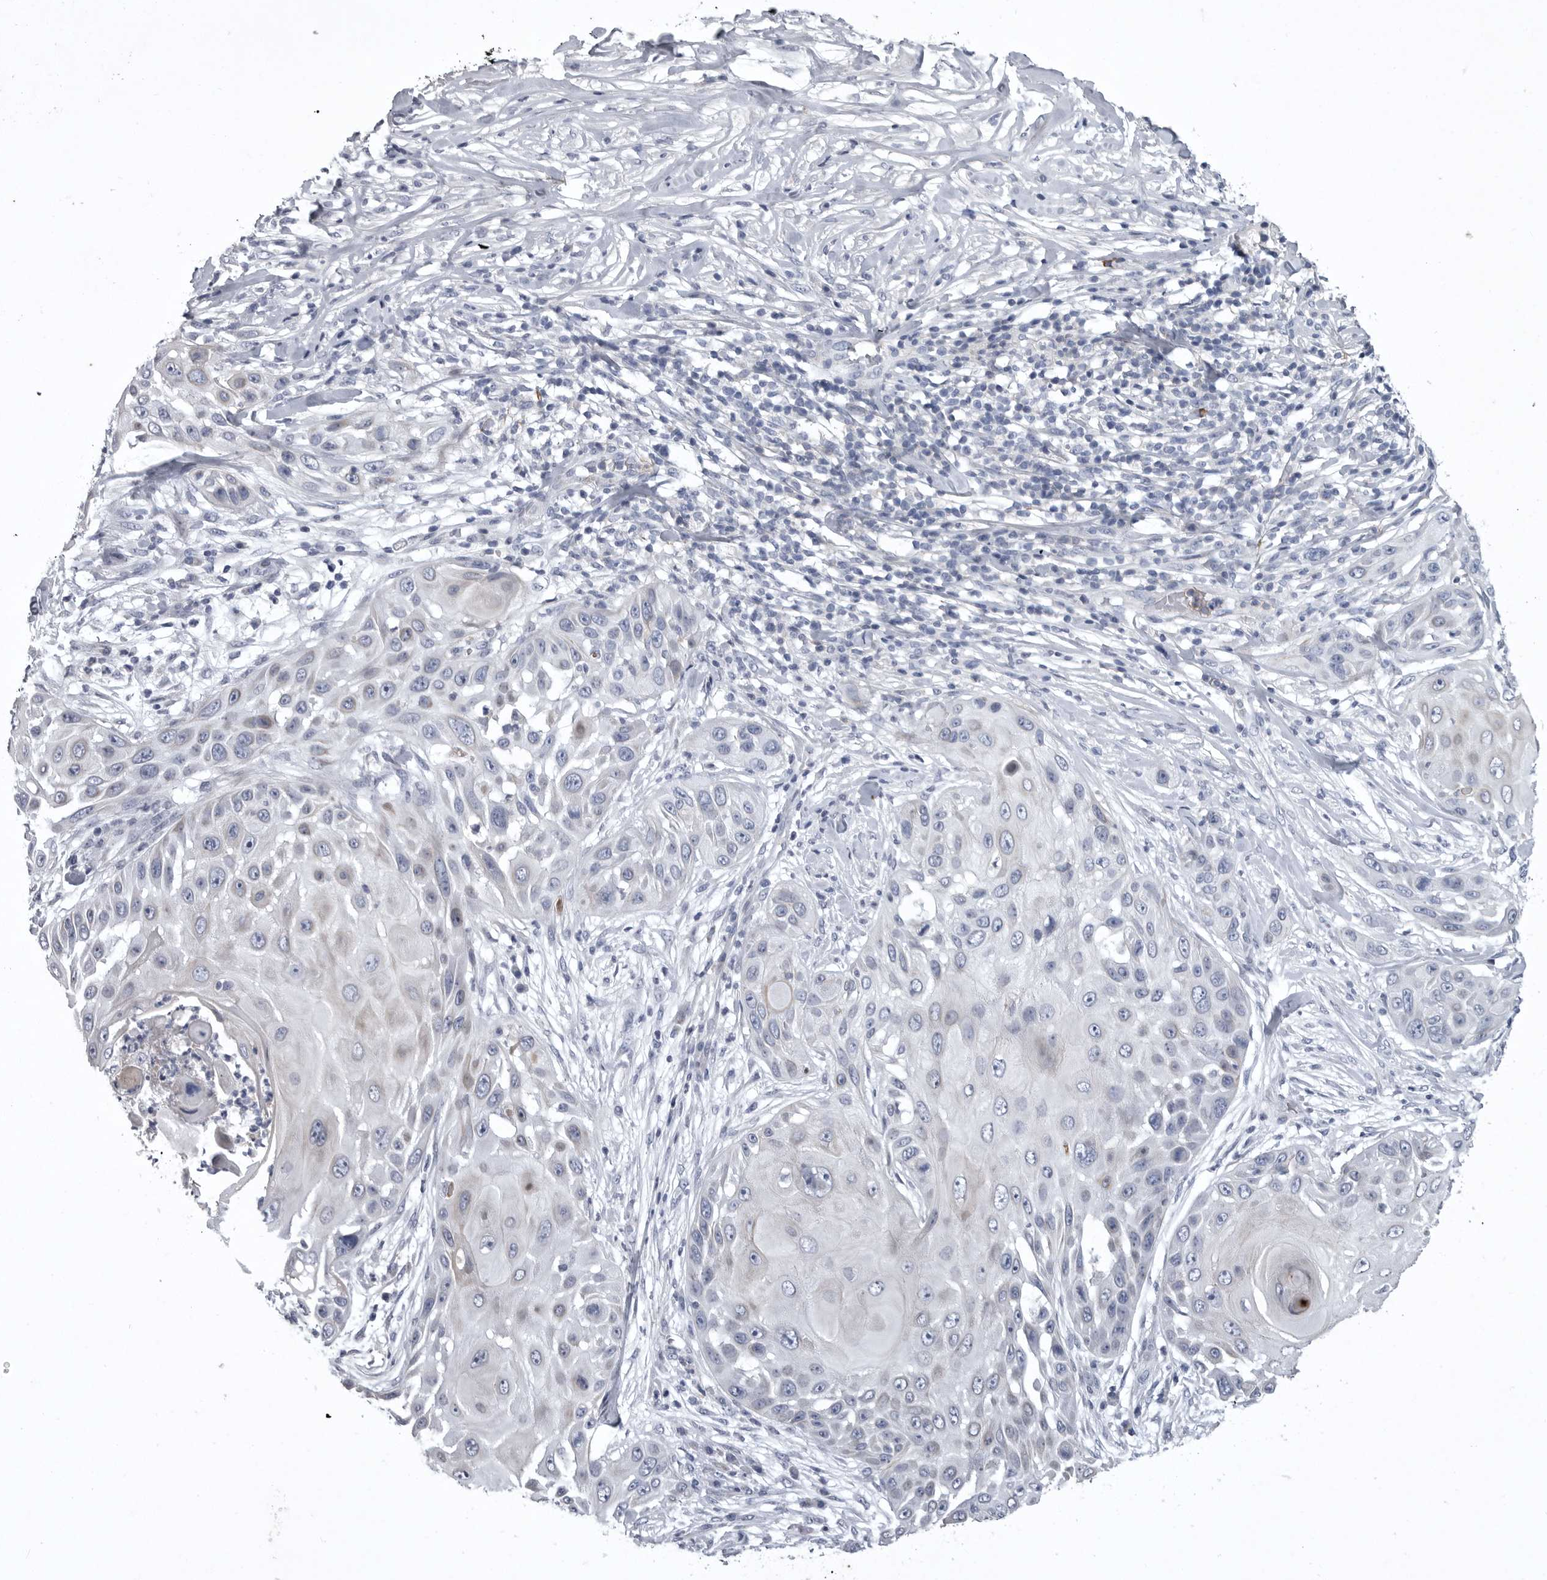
{"staining": {"intensity": "negative", "quantity": "none", "location": "none"}, "tissue": "skin cancer", "cell_type": "Tumor cells", "image_type": "cancer", "snomed": [{"axis": "morphology", "description": "Squamous cell carcinoma, NOS"}, {"axis": "topography", "description": "Skin"}], "caption": "Immunohistochemistry micrograph of neoplastic tissue: skin cancer stained with DAB displays no significant protein staining in tumor cells. (DAB (3,3'-diaminobenzidine) immunohistochemistry with hematoxylin counter stain).", "gene": "CRP", "patient": {"sex": "female", "age": 44}}